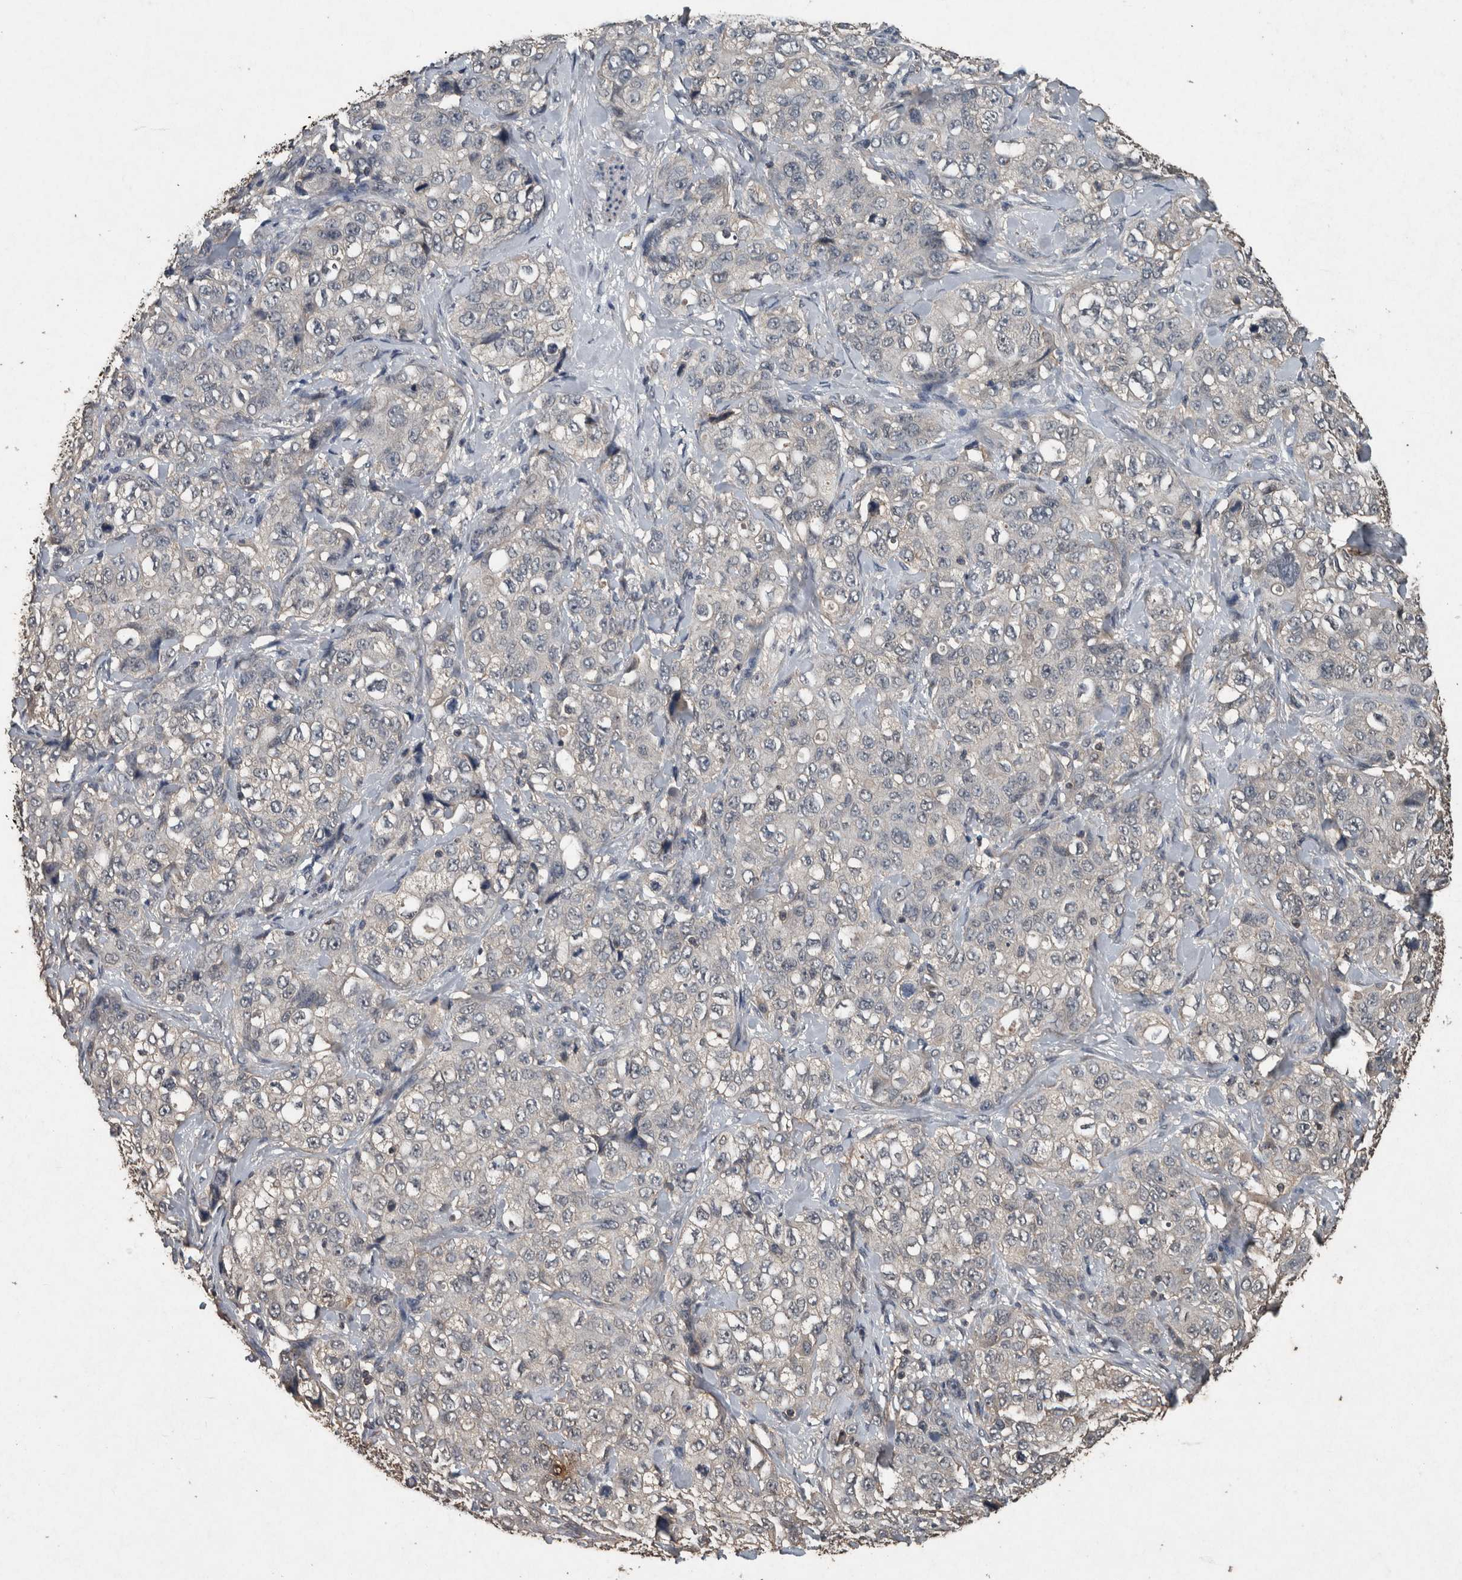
{"staining": {"intensity": "negative", "quantity": "none", "location": "none"}, "tissue": "stomach cancer", "cell_type": "Tumor cells", "image_type": "cancer", "snomed": [{"axis": "morphology", "description": "Adenocarcinoma, NOS"}, {"axis": "topography", "description": "Stomach"}], "caption": "A micrograph of adenocarcinoma (stomach) stained for a protein demonstrates no brown staining in tumor cells.", "gene": "FGFRL1", "patient": {"sex": "male", "age": 48}}